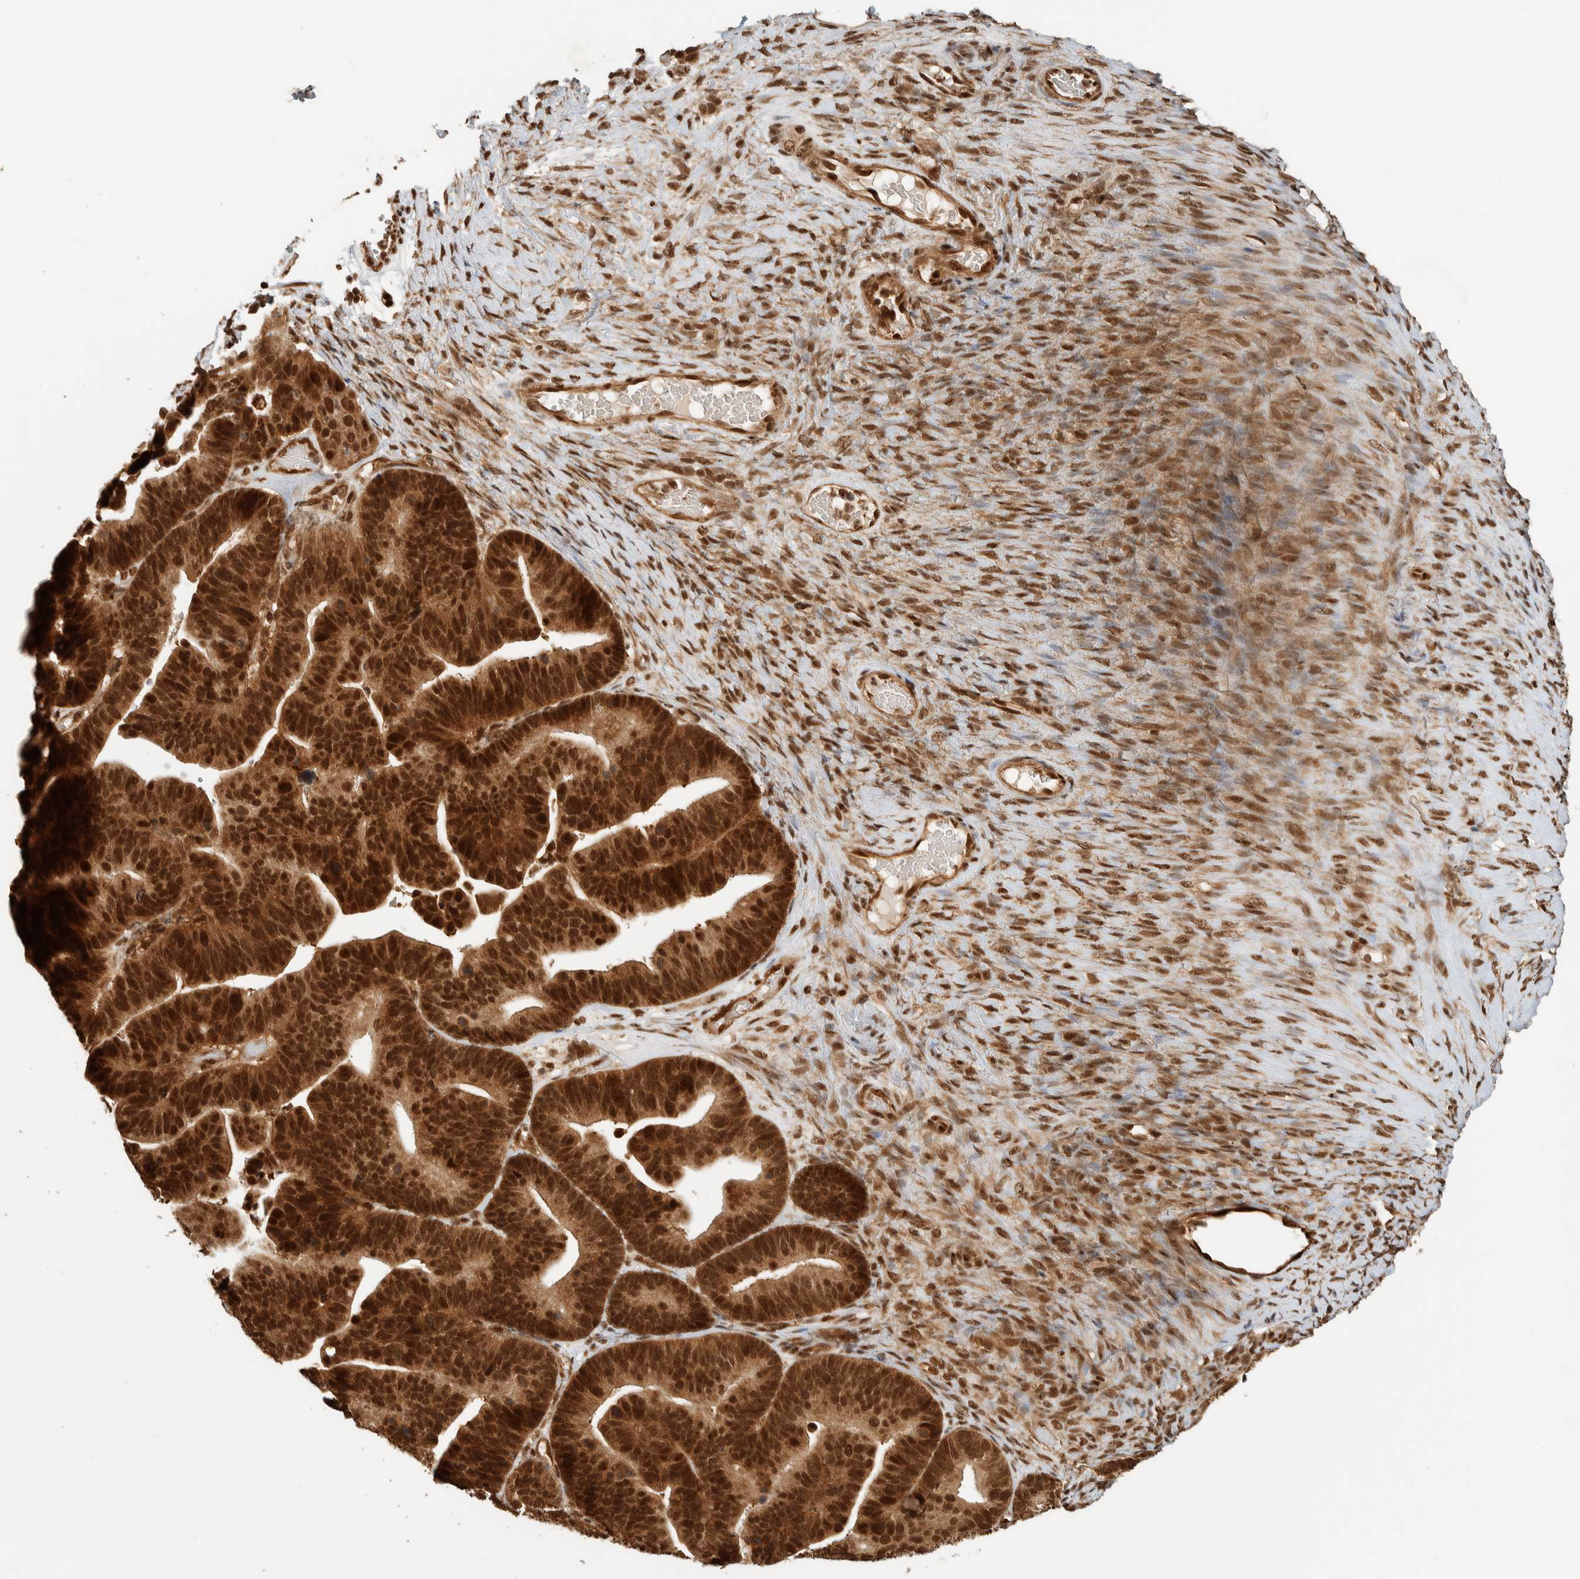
{"staining": {"intensity": "strong", "quantity": ">75%", "location": "cytoplasmic/membranous,nuclear"}, "tissue": "ovarian cancer", "cell_type": "Tumor cells", "image_type": "cancer", "snomed": [{"axis": "morphology", "description": "Cystadenocarcinoma, serous, NOS"}, {"axis": "topography", "description": "Ovary"}], "caption": "Immunohistochemistry of human ovarian cancer (serous cystadenocarcinoma) displays high levels of strong cytoplasmic/membranous and nuclear positivity in approximately >75% of tumor cells. The staining is performed using DAB brown chromogen to label protein expression. The nuclei are counter-stained blue using hematoxylin.", "gene": "ZBTB2", "patient": {"sex": "female", "age": 56}}